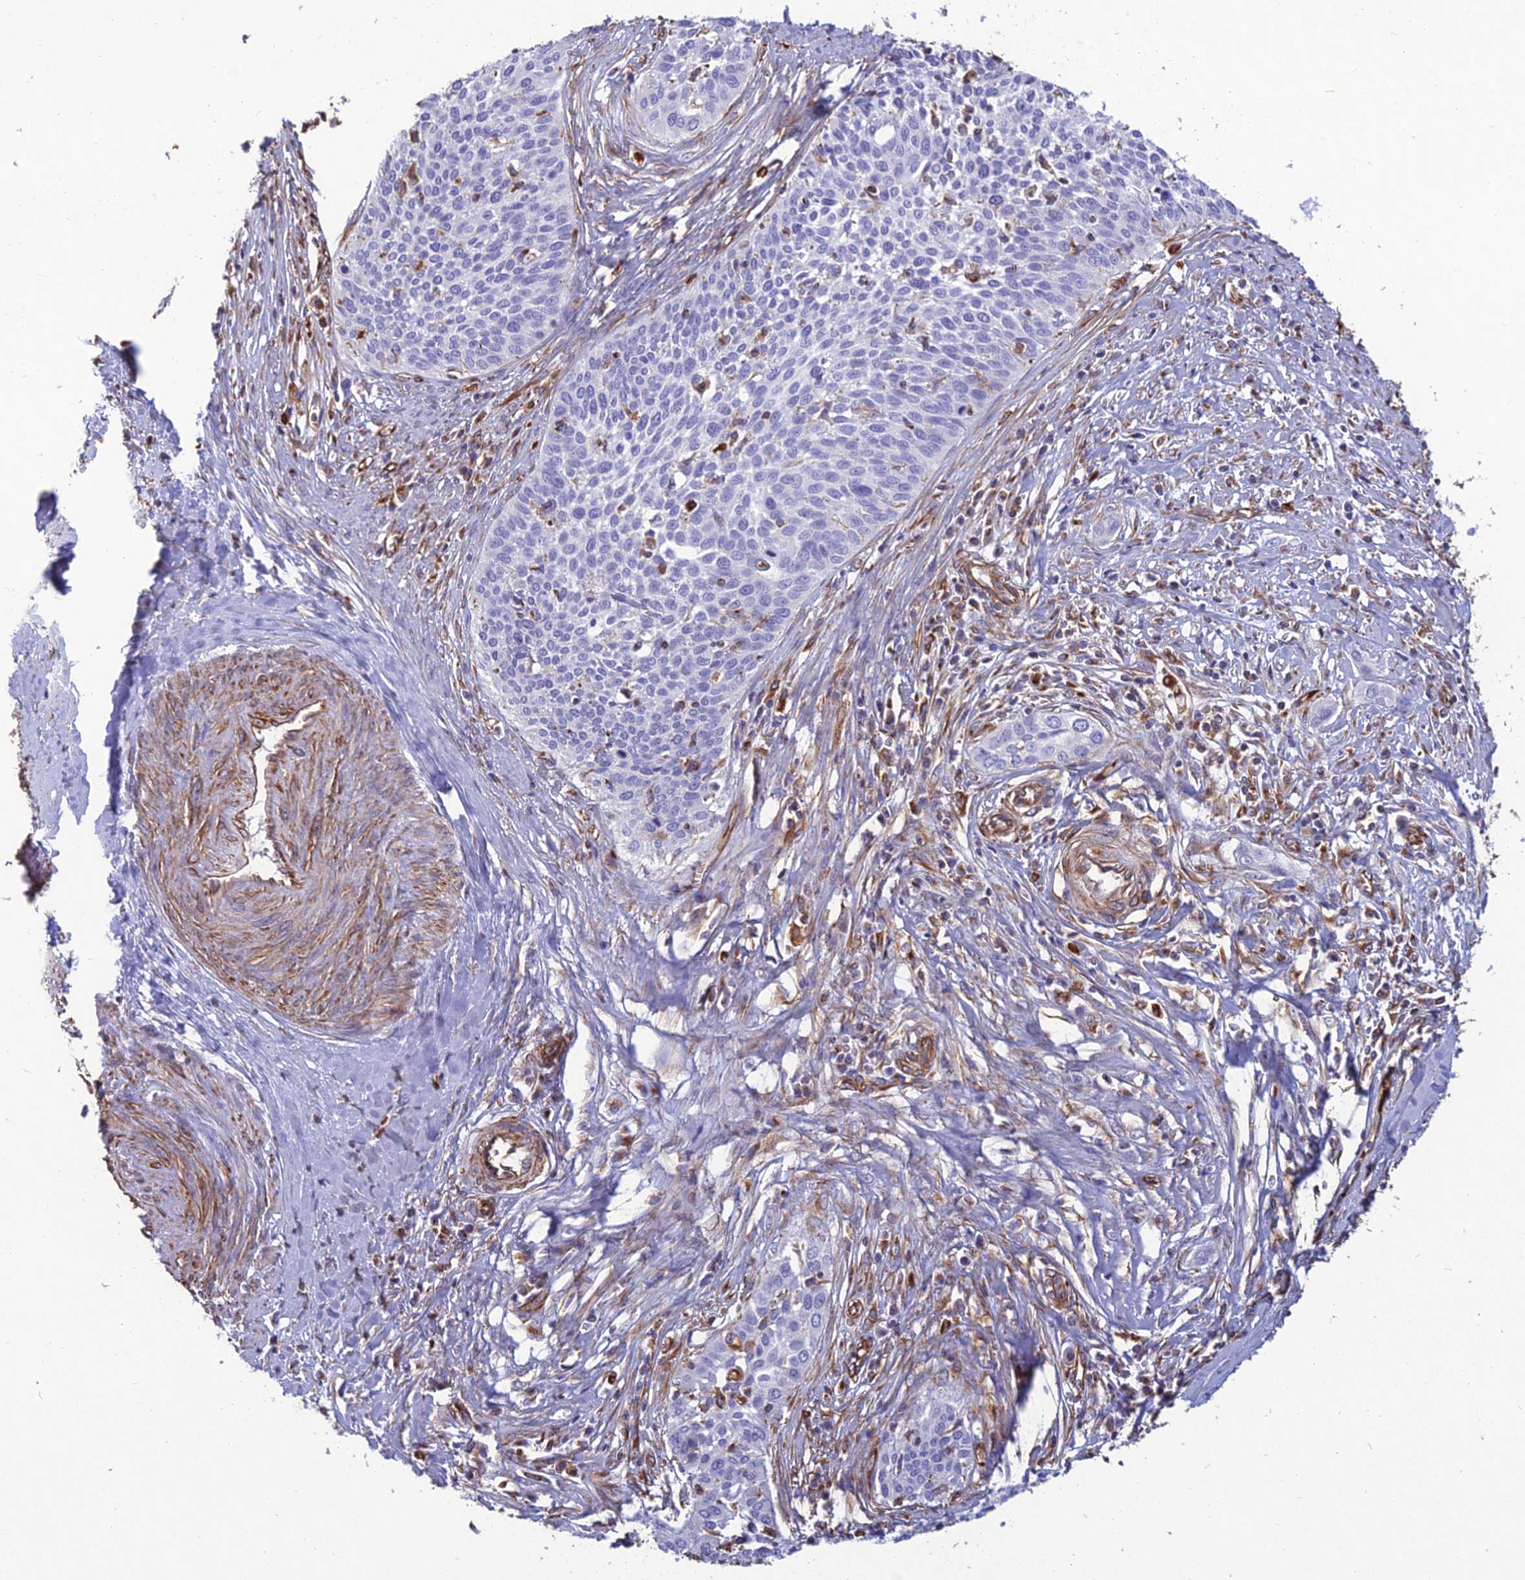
{"staining": {"intensity": "negative", "quantity": "none", "location": "none"}, "tissue": "cervical cancer", "cell_type": "Tumor cells", "image_type": "cancer", "snomed": [{"axis": "morphology", "description": "Squamous cell carcinoma, NOS"}, {"axis": "topography", "description": "Cervix"}], "caption": "DAB (3,3'-diaminobenzidine) immunohistochemical staining of human squamous cell carcinoma (cervical) displays no significant staining in tumor cells.", "gene": "PSMD11", "patient": {"sex": "female", "age": 34}}